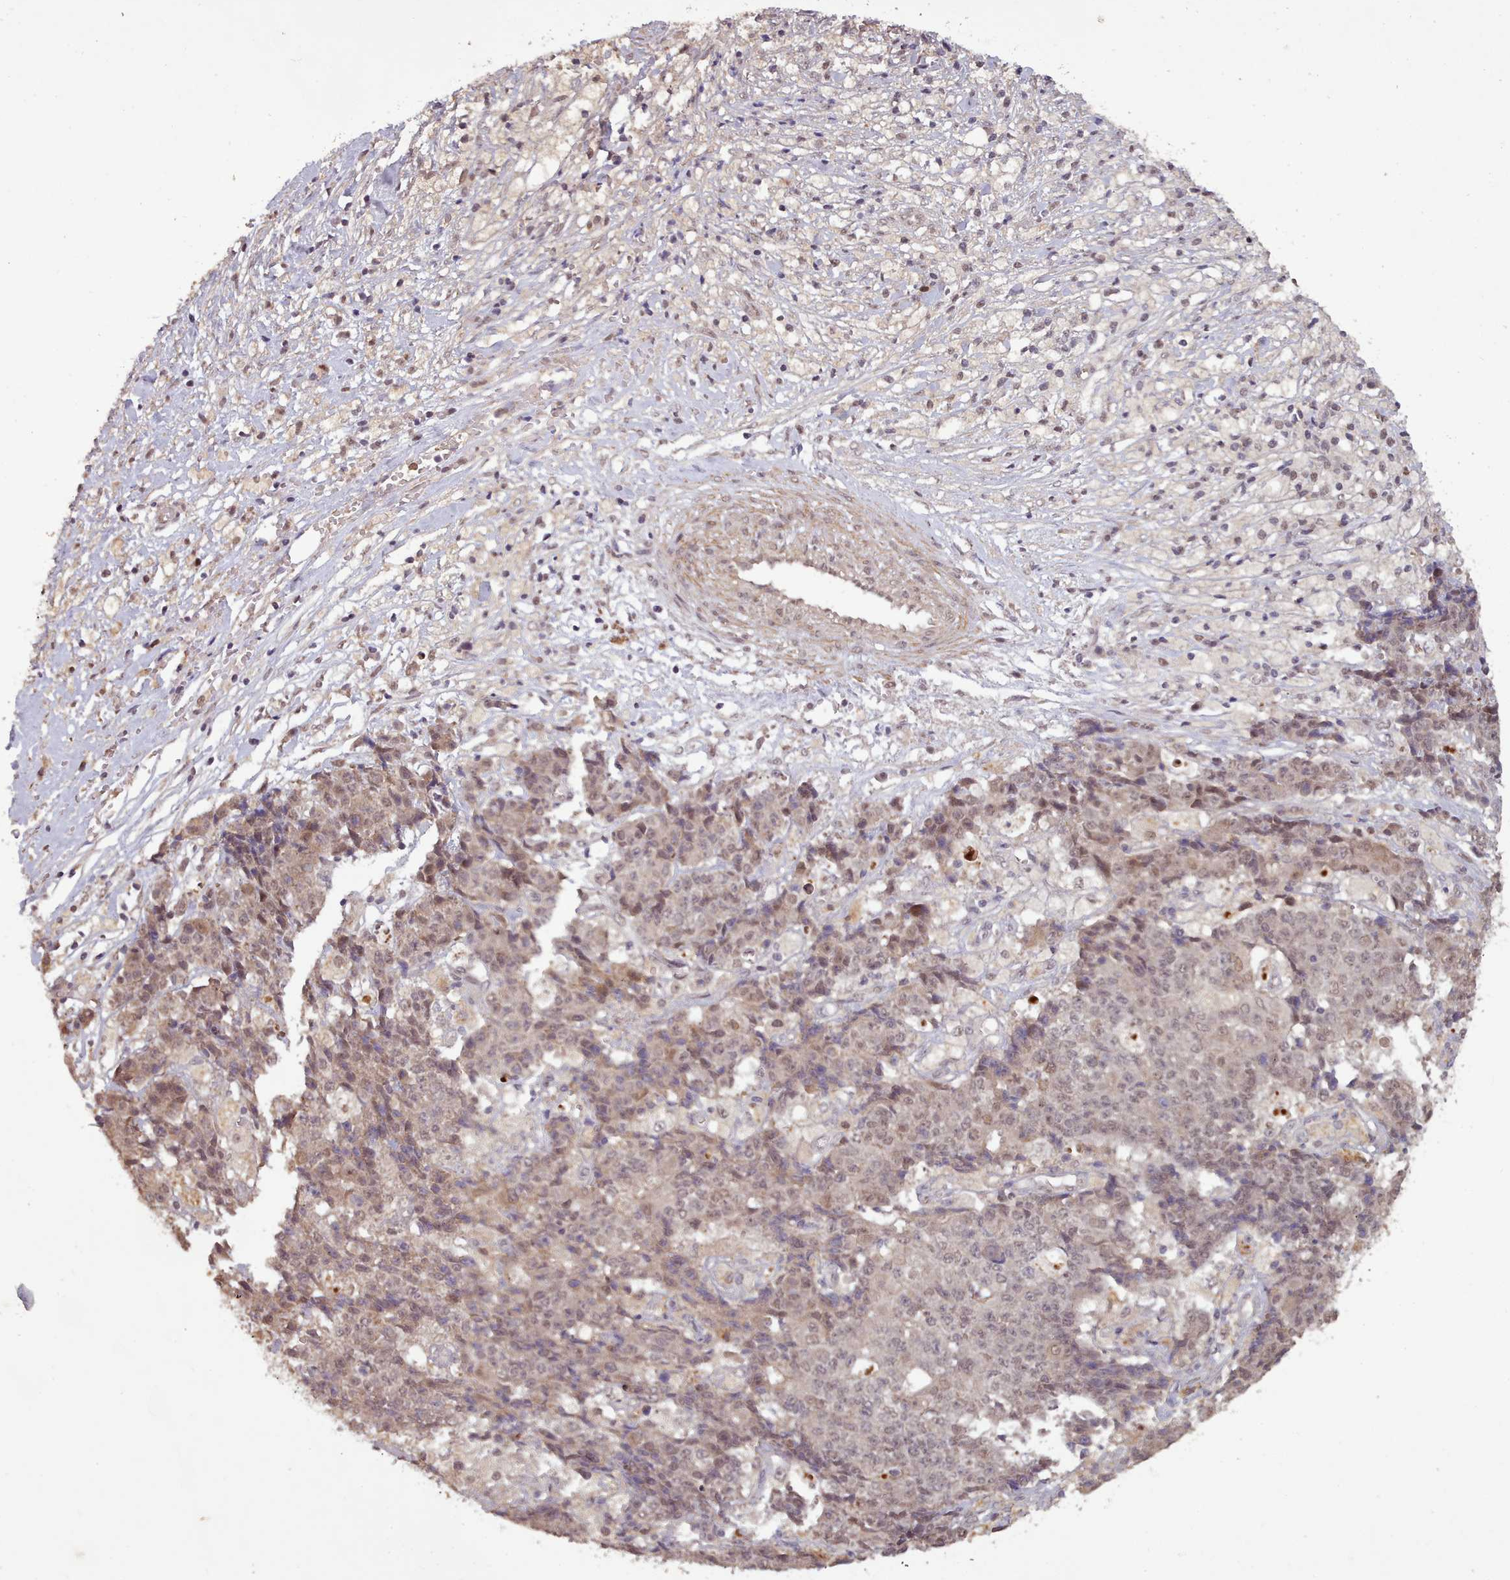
{"staining": {"intensity": "weak", "quantity": "25%-75%", "location": "nuclear"}, "tissue": "ovarian cancer", "cell_type": "Tumor cells", "image_type": "cancer", "snomed": [{"axis": "morphology", "description": "Carcinoma, endometroid"}, {"axis": "topography", "description": "Ovary"}], "caption": "Brown immunohistochemical staining in ovarian endometroid carcinoma demonstrates weak nuclear positivity in about 25%-75% of tumor cells.", "gene": "CDC6", "patient": {"sex": "female", "age": 42}}